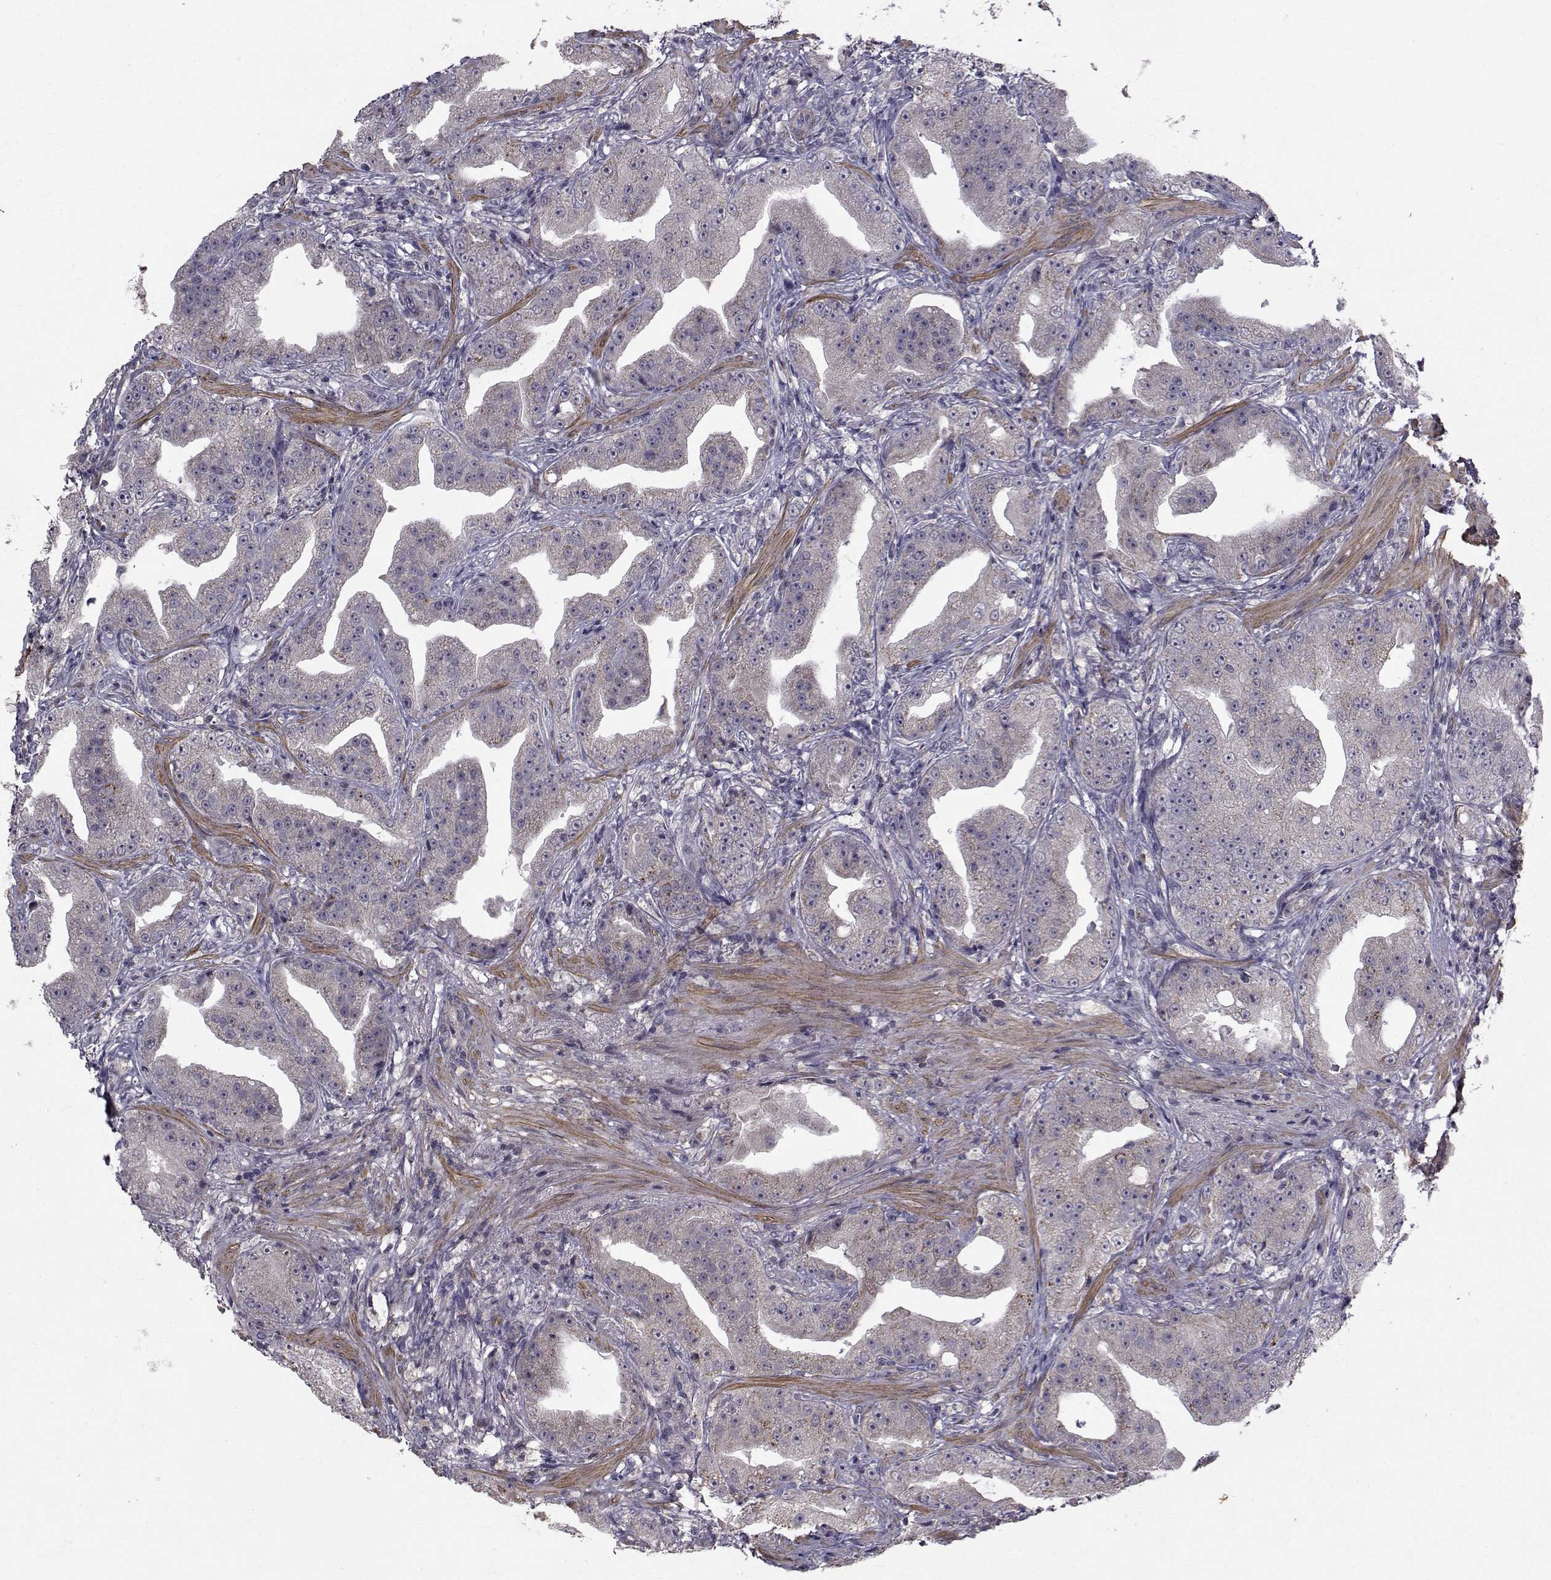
{"staining": {"intensity": "moderate", "quantity": "<25%", "location": "cytoplasmic/membranous"}, "tissue": "prostate cancer", "cell_type": "Tumor cells", "image_type": "cancer", "snomed": [{"axis": "morphology", "description": "Adenocarcinoma, Low grade"}, {"axis": "topography", "description": "Prostate"}], "caption": "The immunohistochemical stain highlights moderate cytoplasmic/membranous staining in tumor cells of prostate adenocarcinoma (low-grade) tissue.", "gene": "FDXR", "patient": {"sex": "male", "age": 62}}